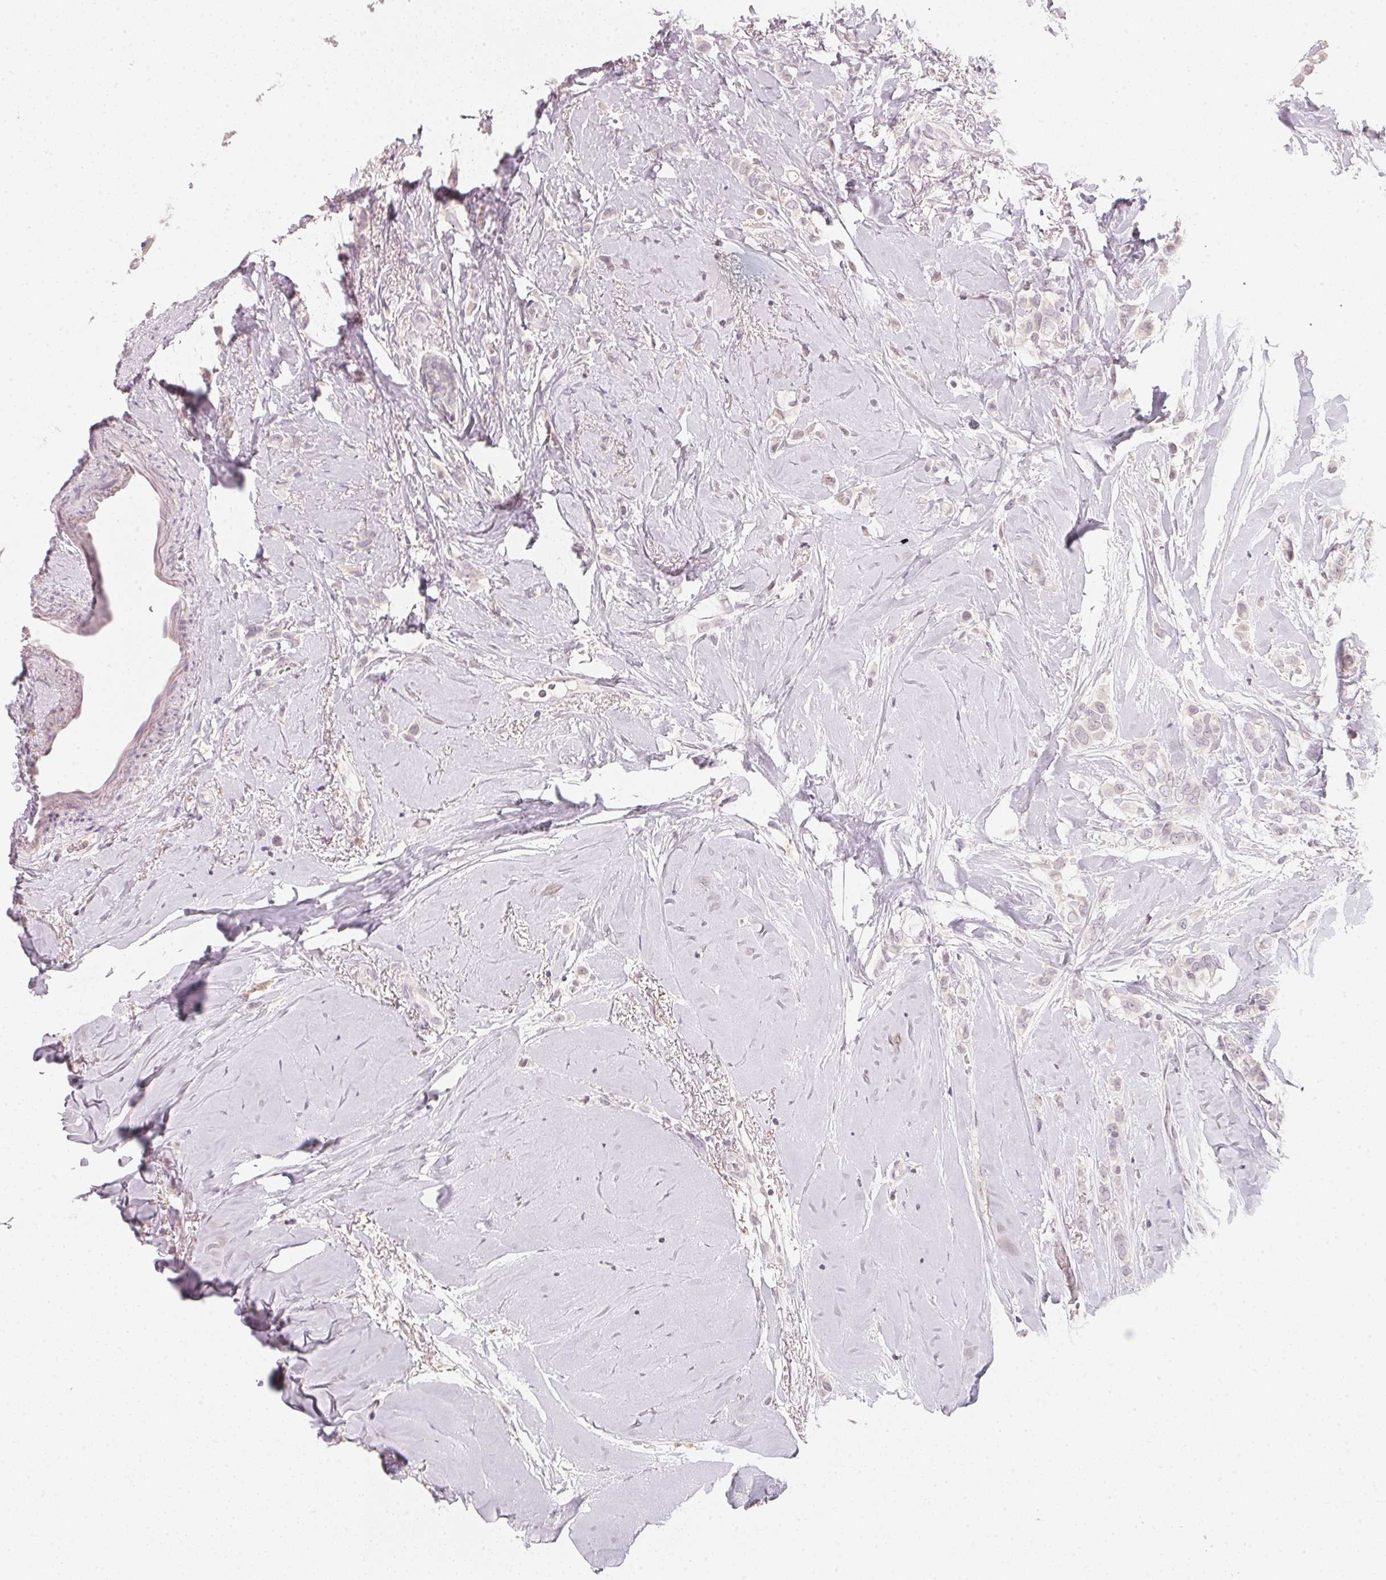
{"staining": {"intensity": "negative", "quantity": "none", "location": "none"}, "tissue": "breast cancer", "cell_type": "Tumor cells", "image_type": "cancer", "snomed": [{"axis": "morphology", "description": "Lobular carcinoma"}, {"axis": "topography", "description": "Breast"}], "caption": "The micrograph demonstrates no staining of tumor cells in breast cancer.", "gene": "CFAP276", "patient": {"sex": "female", "age": 66}}